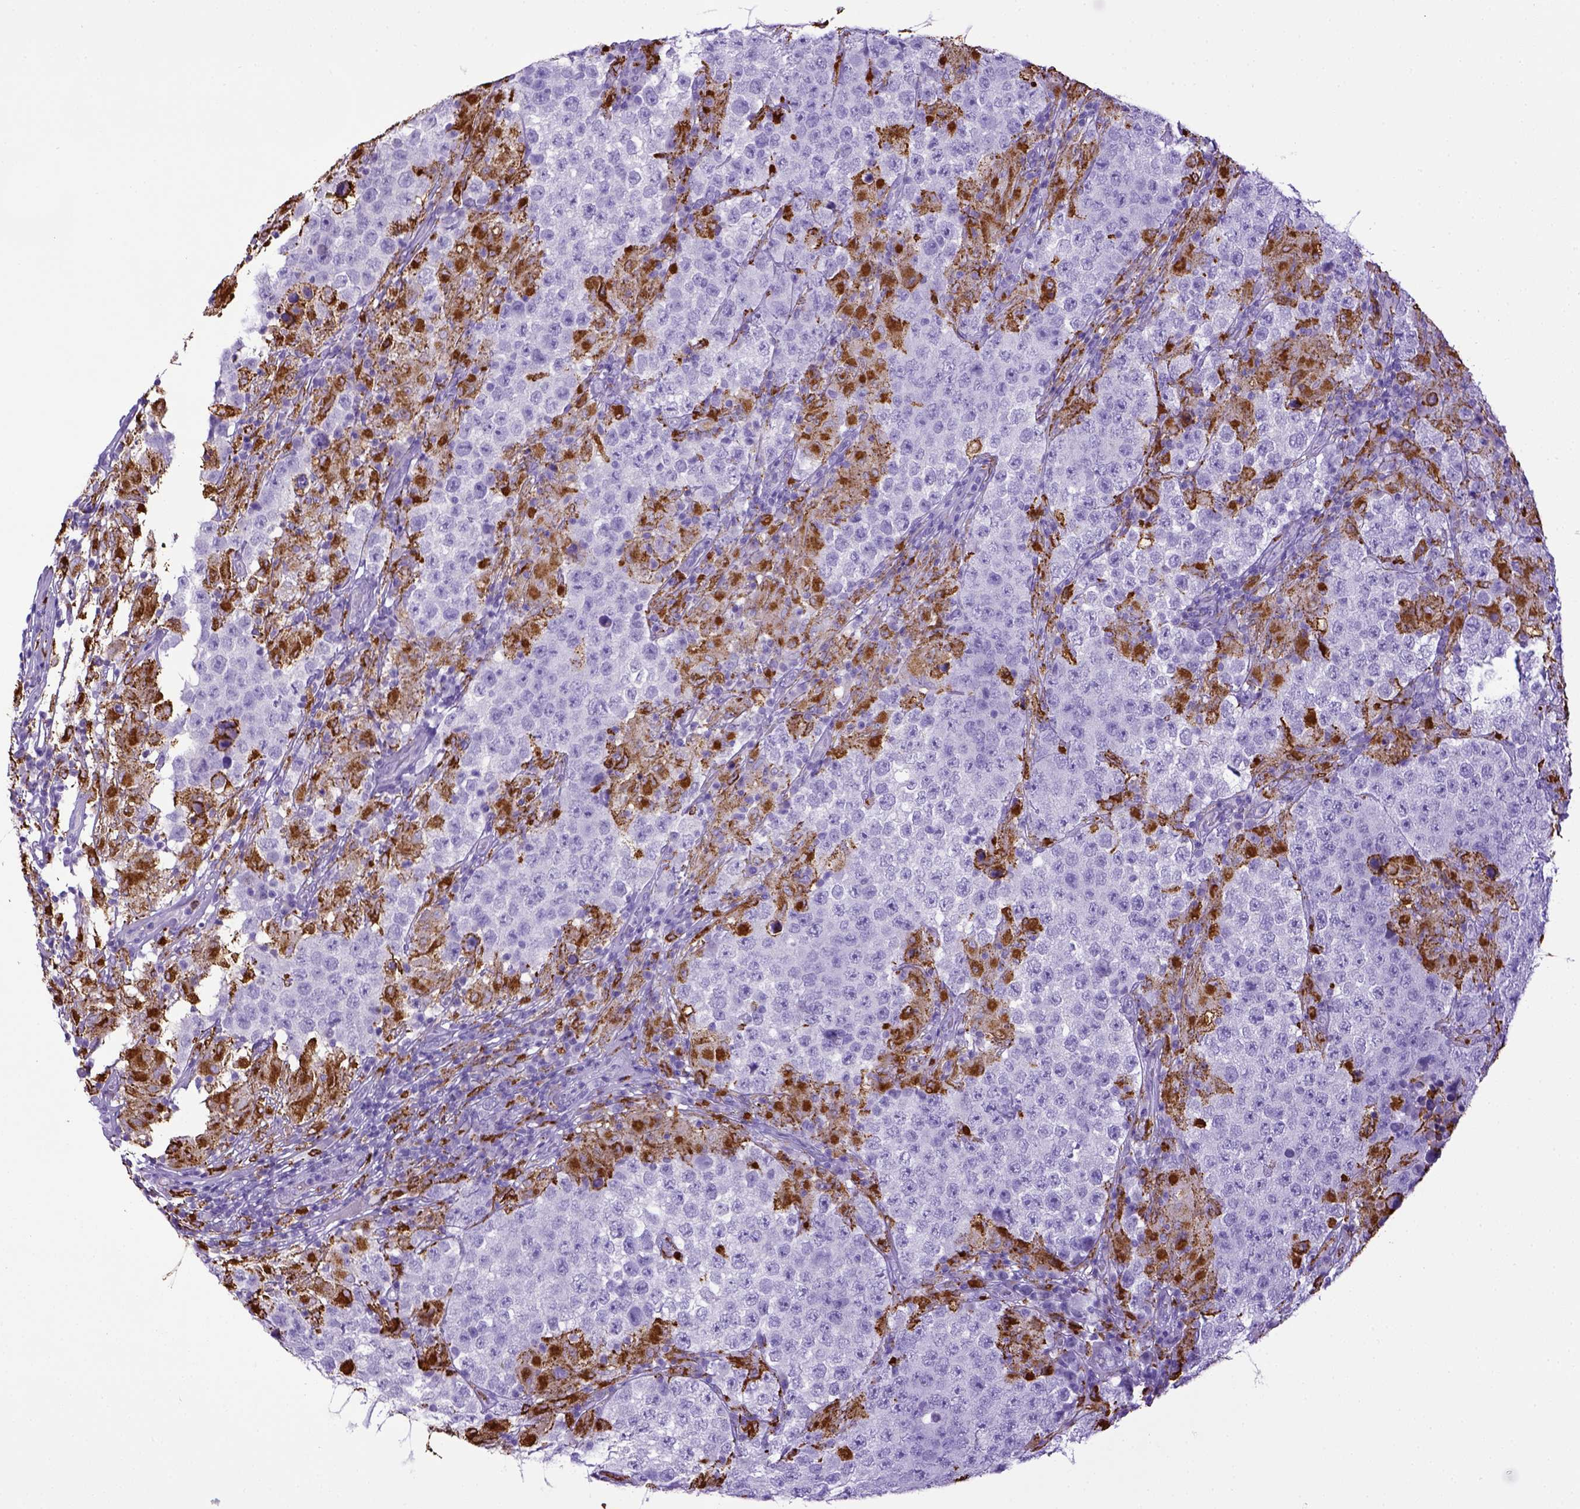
{"staining": {"intensity": "negative", "quantity": "none", "location": "none"}, "tissue": "testis cancer", "cell_type": "Tumor cells", "image_type": "cancer", "snomed": [{"axis": "morphology", "description": "Seminoma, NOS"}, {"axis": "morphology", "description": "Carcinoma, Embryonal, NOS"}, {"axis": "topography", "description": "Testis"}], "caption": "This is an immunohistochemistry histopathology image of testis cancer (seminoma). There is no expression in tumor cells.", "gene": "CD68", "patient": {"sex": "male", "age": 41}}